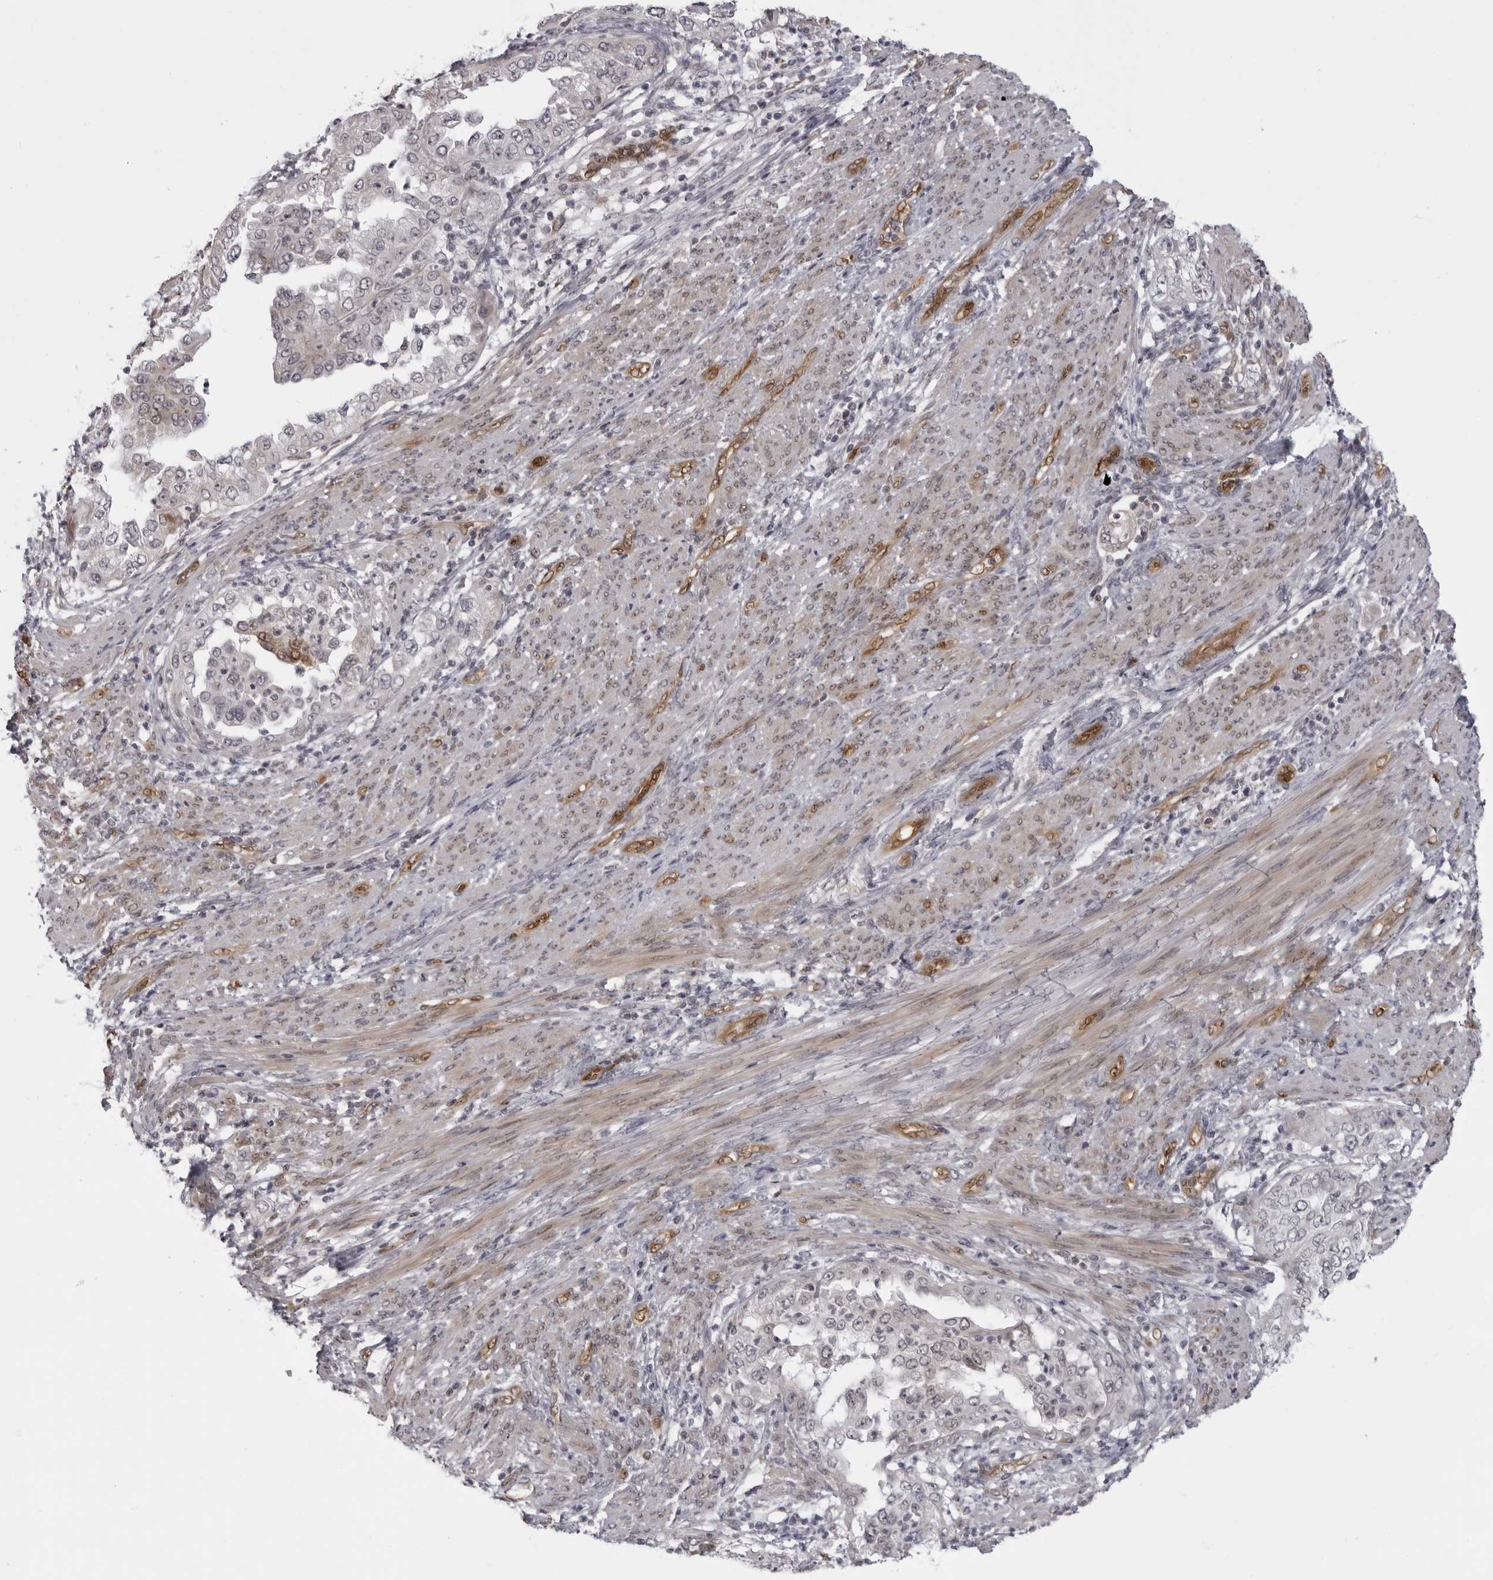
{"staining": {"intensity": "negative", "quantity": "none", "location": "none"}, "tissue": "endometrial cancer", "cell_type": "Tumor cells", "image_type": "cancer", "snomed": [{"axis": "morphology", "description": "Adenocarcinoma, NOS"}, {"axis": "topography", "description": "Endometrium"}], "caption": "Tumor cells show no significant protein positivity in endometrial cancer.", "gene": "MAPK12", "patient": {"sex": "female", "age": 85}}